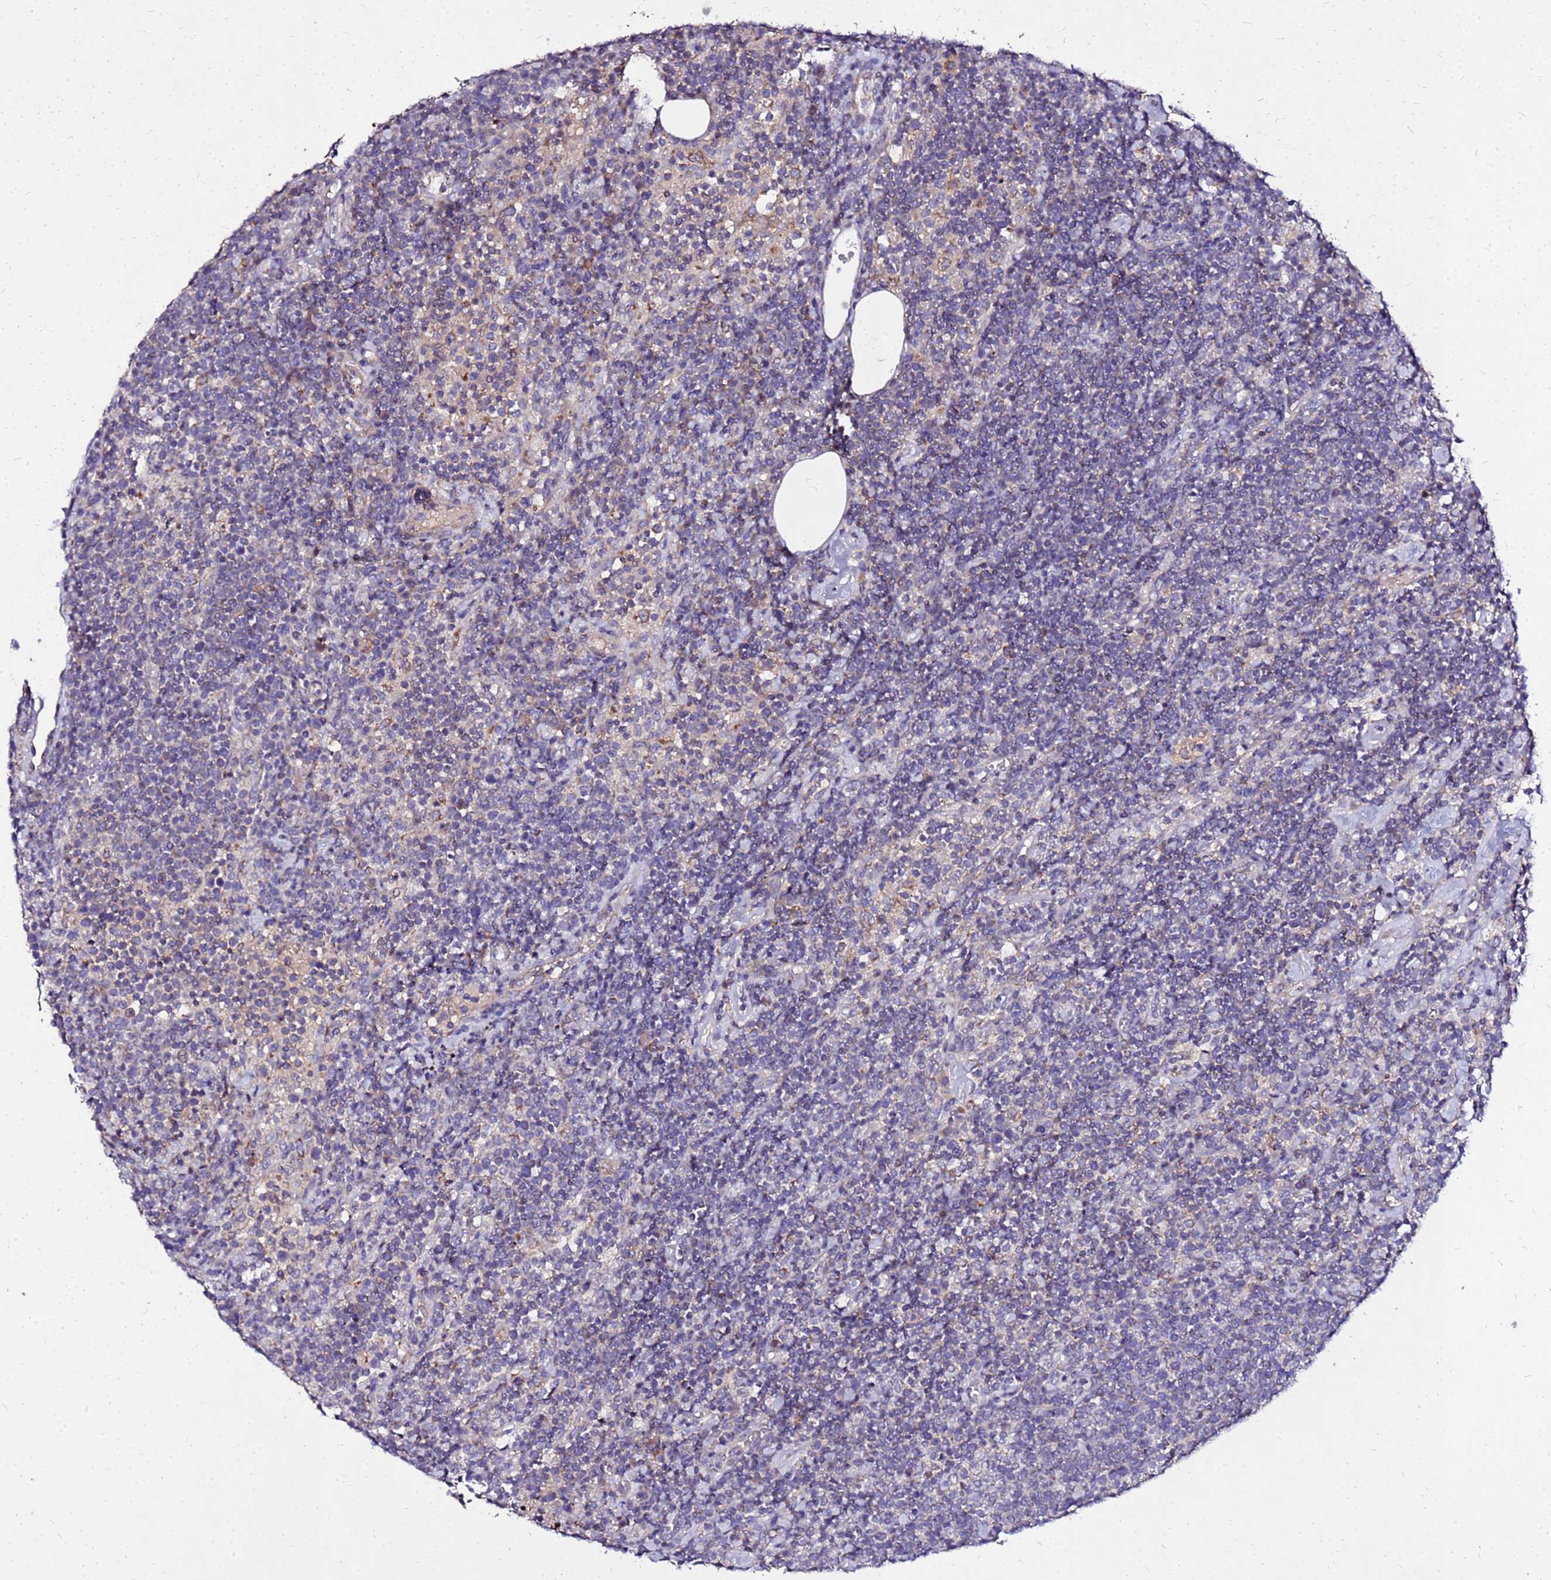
{"staining": {"intensity": "weak", "quantity": "25%-75%", "location": "cytoplasmic/membranous"}, "tissue": "lymphoma", "cell_type": "Tumor cells", "image_type": "cancer", "snomed": [{"axis": "morphology", "description": "Malignant lymphoma, non-Hodgkin's type, High grade"}, {"axis": "topography", "description": "Lymph node"}], "caption": "This micrograph reveals immunohistochemistry (IHC) staining of human lymphoma, with low weak cytoplasmic/membranous staining in about 25%-75% of tumor cells.", "gene": "COX14", "patient": {"sex": "male", "age": 61}}